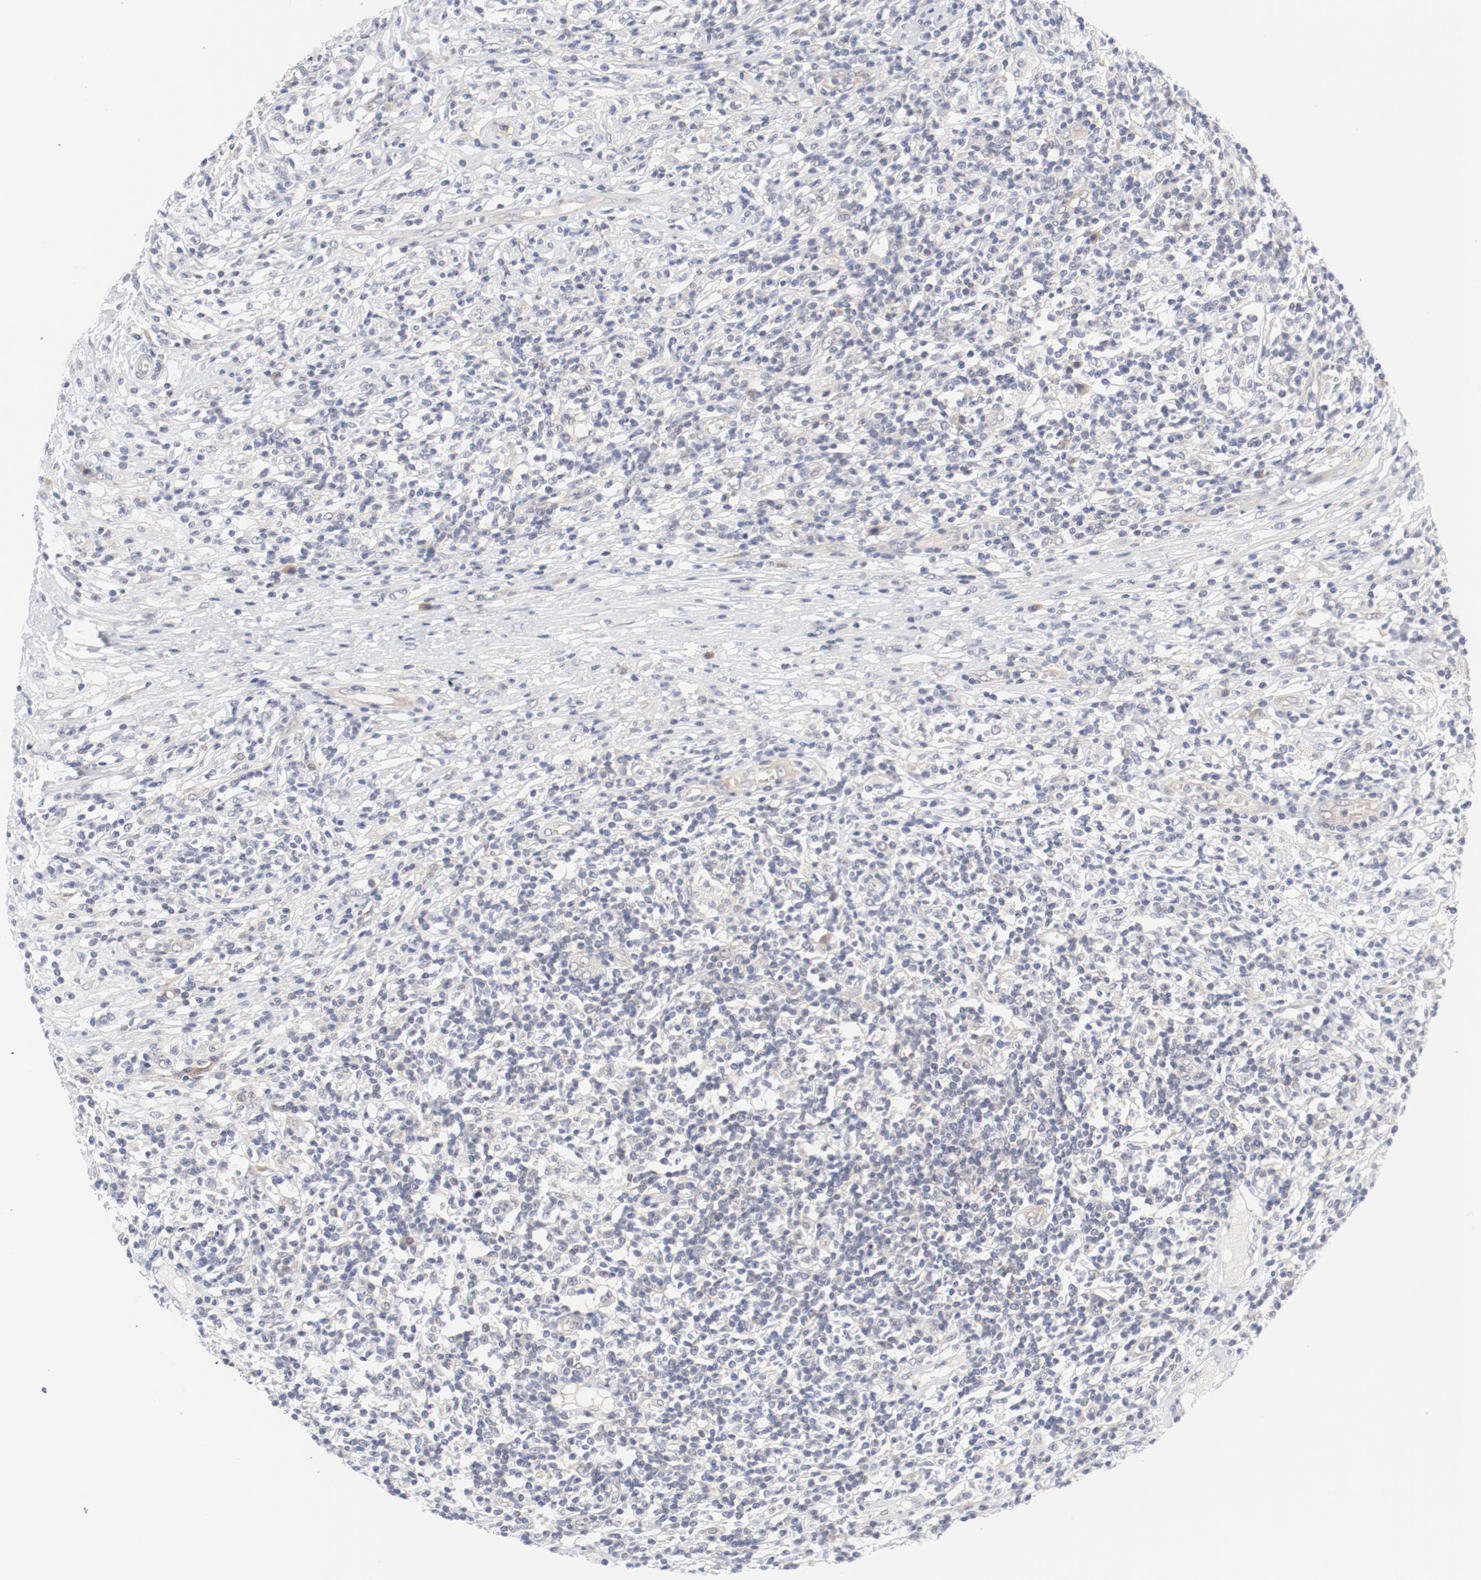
{"staining": {"intensity": "weak", "quantity": "<25%", "location": "cytoplasmic/membranous"}, "tissue": "lymphoma", "cell_type": "Tumor cells", "image_type": "cancer", "snomed": [{"axis": "morphology", "description": "Malignant lymphoma, non-Hodgkin's type, High grade"}, {"axis": "topography", "description": "Lymph node"}], "caption": "IHC histopathology image of neoplastic tissue: lymphoma stained with DAB (3,3'-diaminobenzidine) reveals no significant protein staining in tumor cells. (Stains: DAB (3,3'-diaminobenzidine) immunohistochemistry with hematoxylin counter stain, Microscopy: brightfield microscopy at high magnification).", "gene": "BAD", "patient": {"sex": "female", "age": 84}}